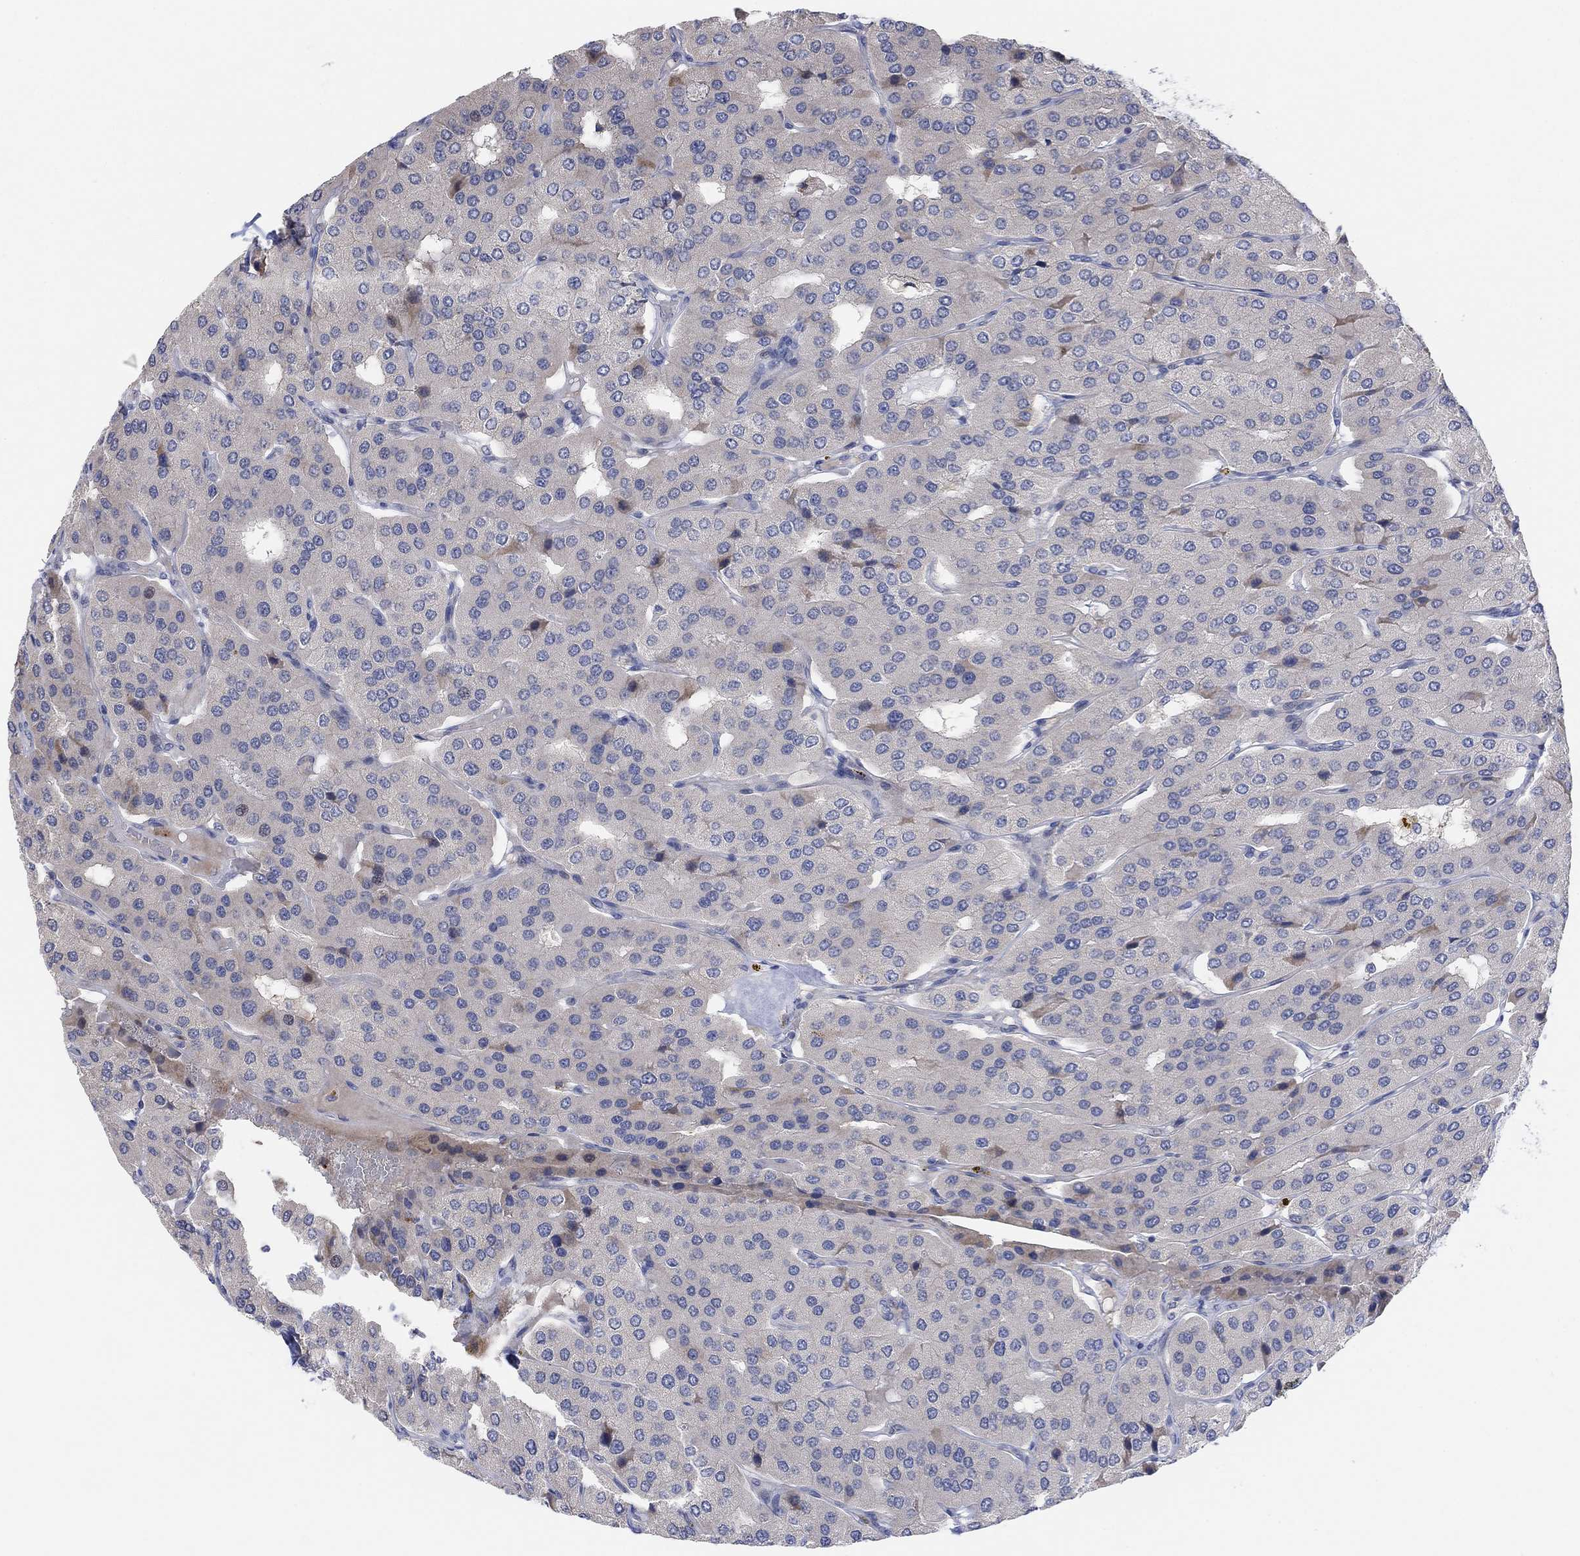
{"staining": {"intensity": "negative", "quantity": "none", "location": "none"}, "tissue": "parathyroid gland", "cell_type": "Glandular cells", "image_type": "normal", "snomed": [{"axis": "morphology", "description": "Normal tissue, NOS"}, {"axis": "morphology", "description": "Adenoma, NOS"}, {"axis": "topography", "description": "Parathyroid gland"}], "caption": "IHC histopathology image of unremarkable parathyroid gland: human parathyroid gland stained with DAB (3,3'-diaminobenzidine) exhibits no significant protein positivity in glandular cells.", "gene": "CNTF", "patient": {"sex": "female", "age": 86}}